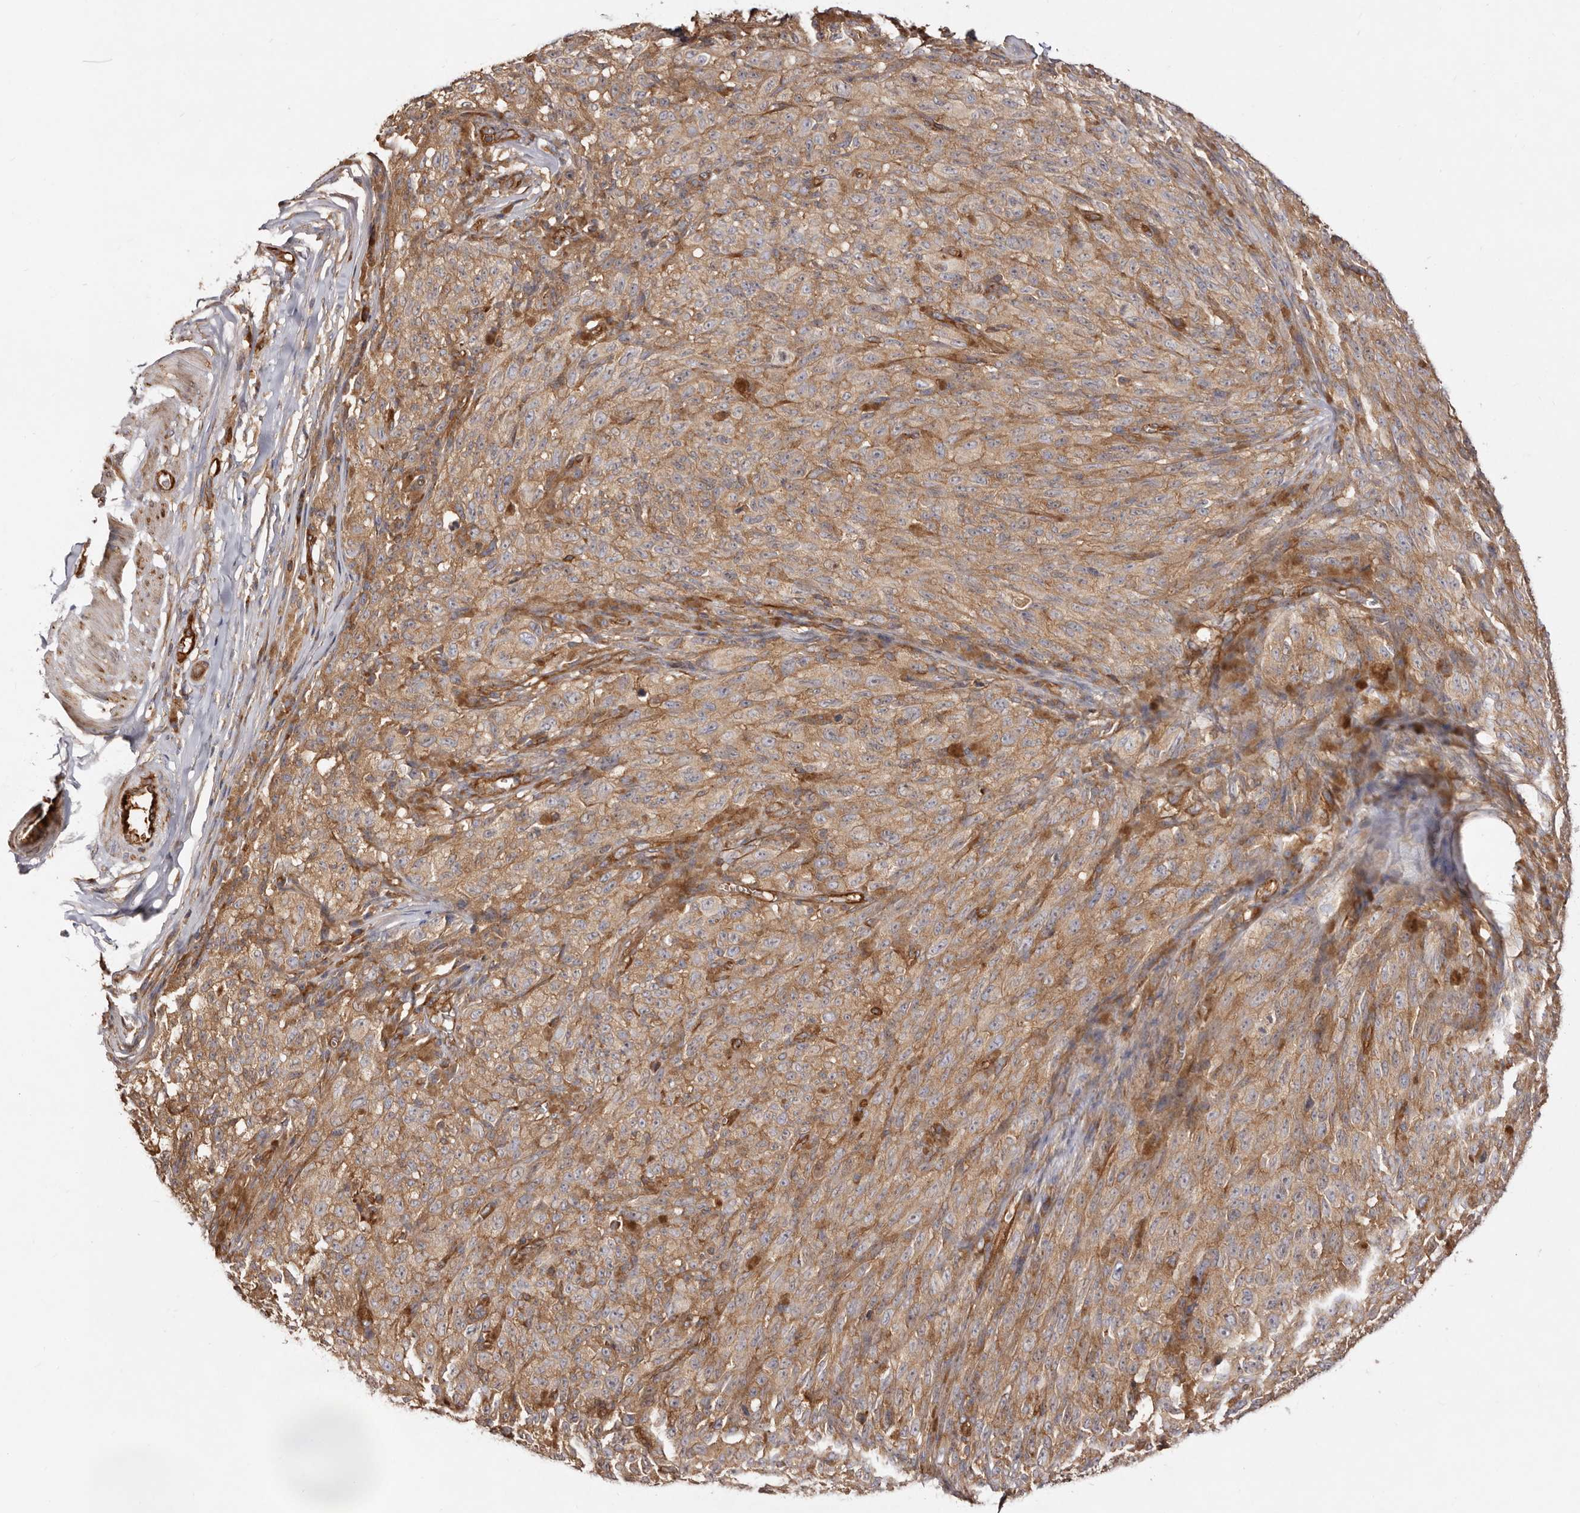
{"staining": {"intensity": "moderate", "quantity": ">75%", "location": "cytoplasmic/membranous"}, "tissue": "melanoma", "cell_type": "Tumor cells", "image_type": "cancer", "snomed": [{"axis": "morphology", "description": "Malignant melanoma, NOS"}, {"axis": "topography", "description": "Skin"}], "caption": "Tumor cells exhibit medium levels of moderate cytoplasmic/membranous expression in about >75% of cells in melanoma. (brown staining indicates protein expression, while blue staining denotes nuclei).", "gene": "RPS6", "patient": {"sex": "female", "age": 82}}